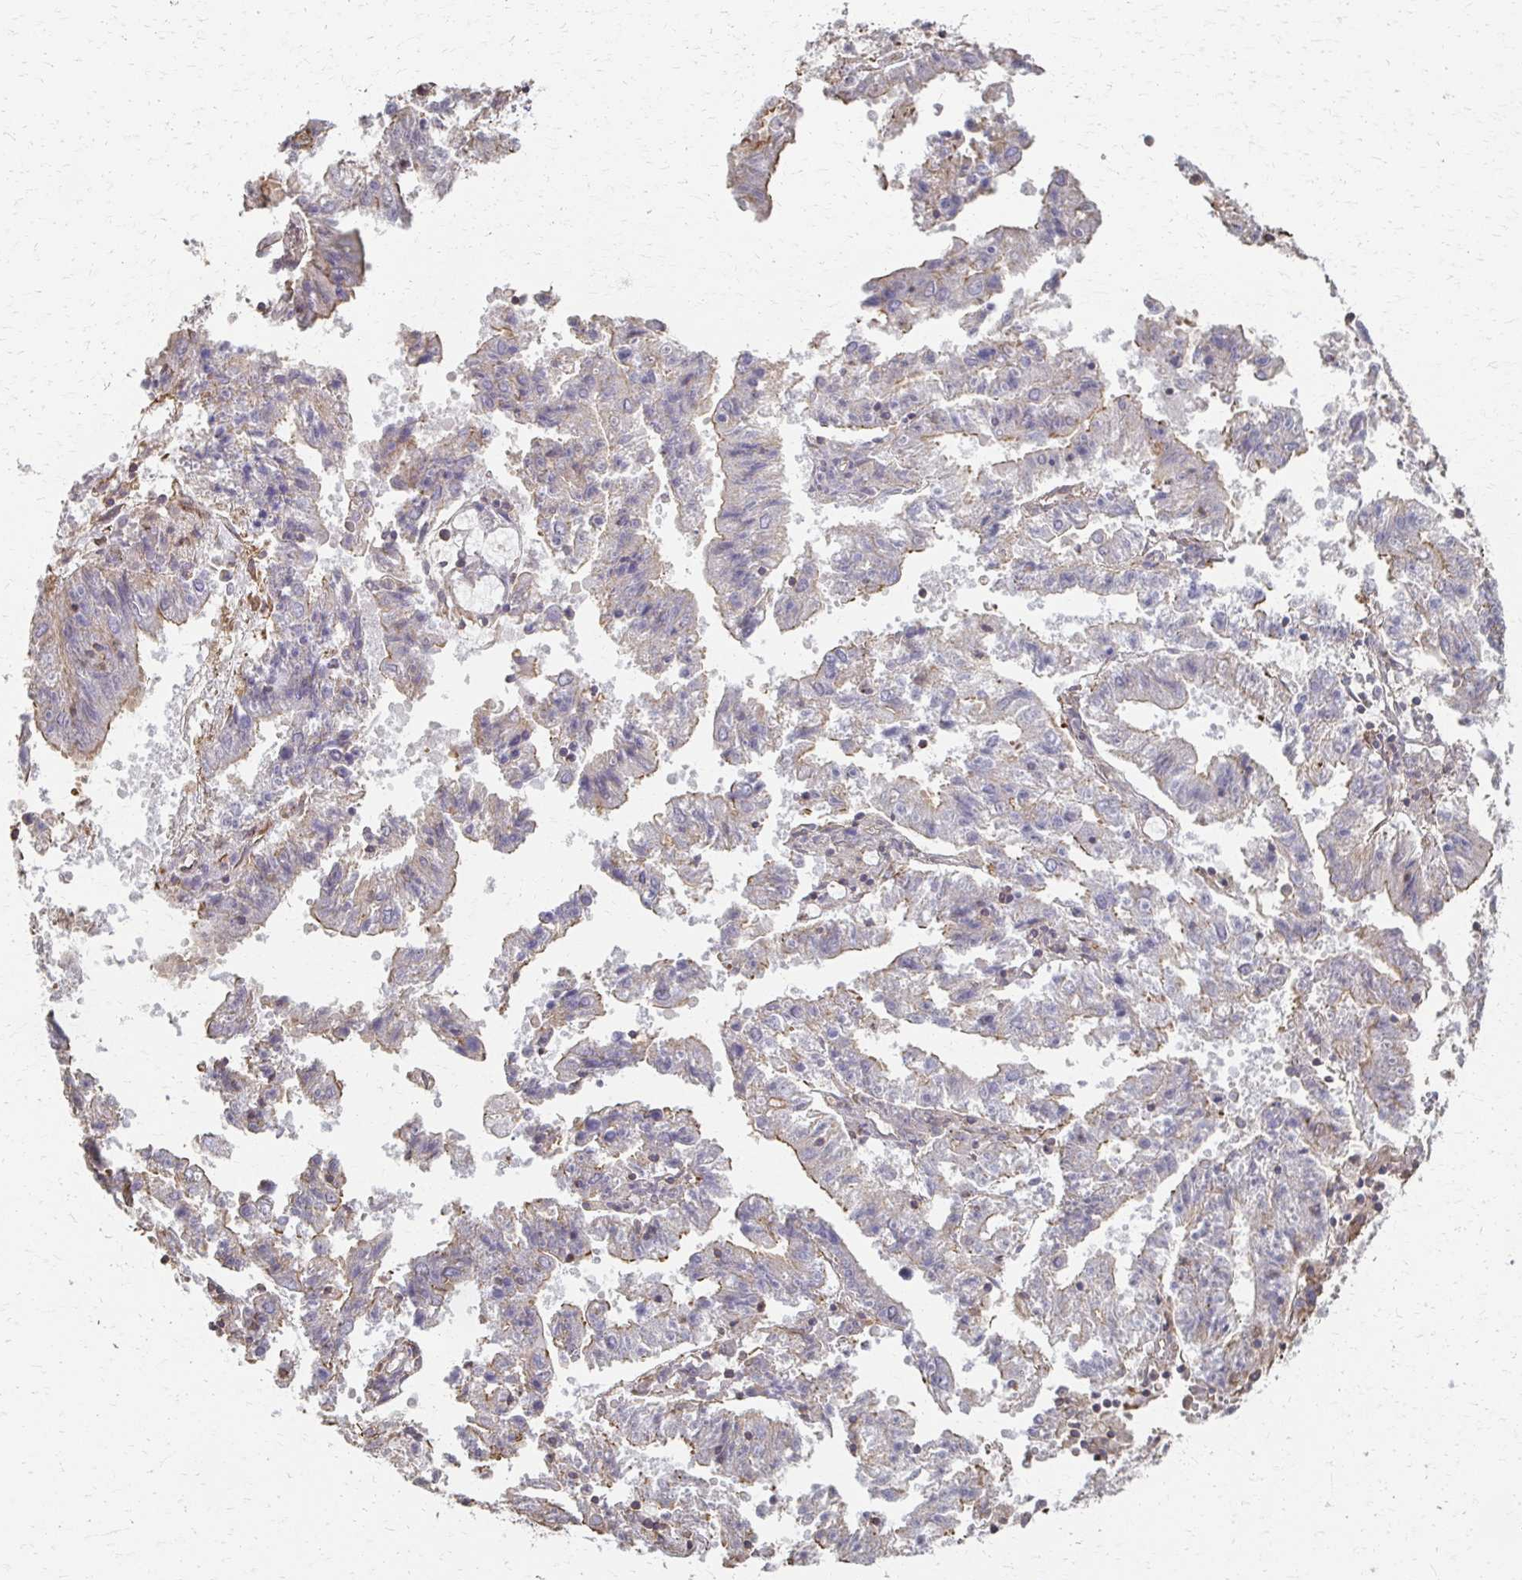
{"staining": {"intensity": "weak", "quantity": "<25%", "location": "cytoplasmic/membranous"}, "tissue": "endometrial cancer", "cell_type": "Tumor cells", "image_type": "cancer", "snomed": [{"axis": "morphology", "description": "Adenocarcinoma, NOS"}, {"axis": "topography", "description": "Endometrium"}], "caption": "Tumor cells show no significant positivity in endometrial cancer.", "gene": "C1QTNF7", "patient": {"sex": "female", "age": 82}}